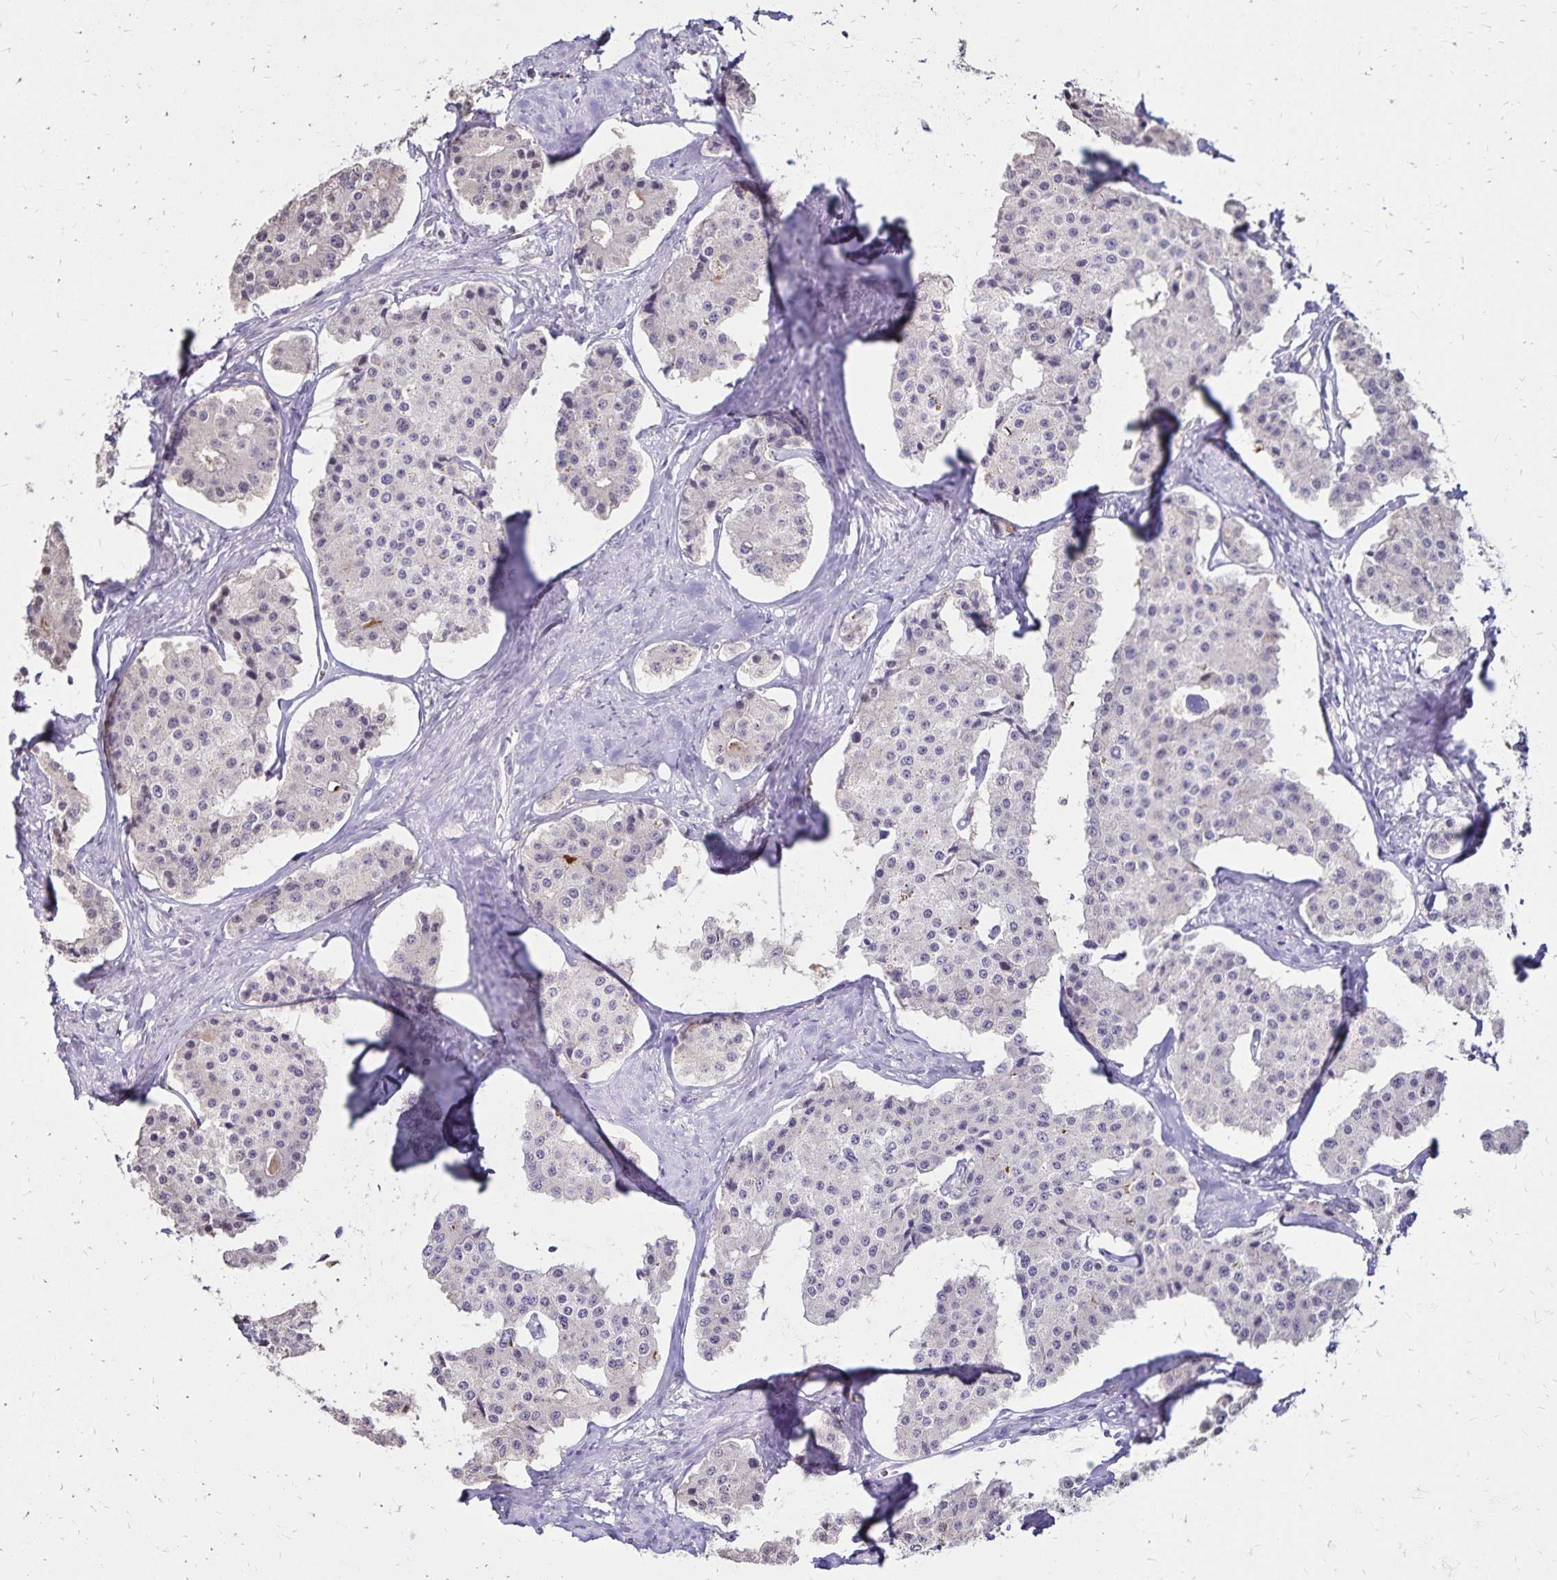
{"staining": {"intensity": "negative", "quantity": "none", "location": "none"}, "tissue": "carcinoid", "cell_type": "Tumor cells", "image_type": "cancer", "snomed": [{"axis": "morphology", "description": "Carcinoid, malignant, NOS"}, {"axis": "topography", "description": "Small intestine"}], "caption": "High power microscopy image of an immunohistochemistry image of carcinoid (malignant), revealing no significant staining in tumor cells.", "gene": "SH3GL3", "patient": {"sex": "female", "age": 65}}